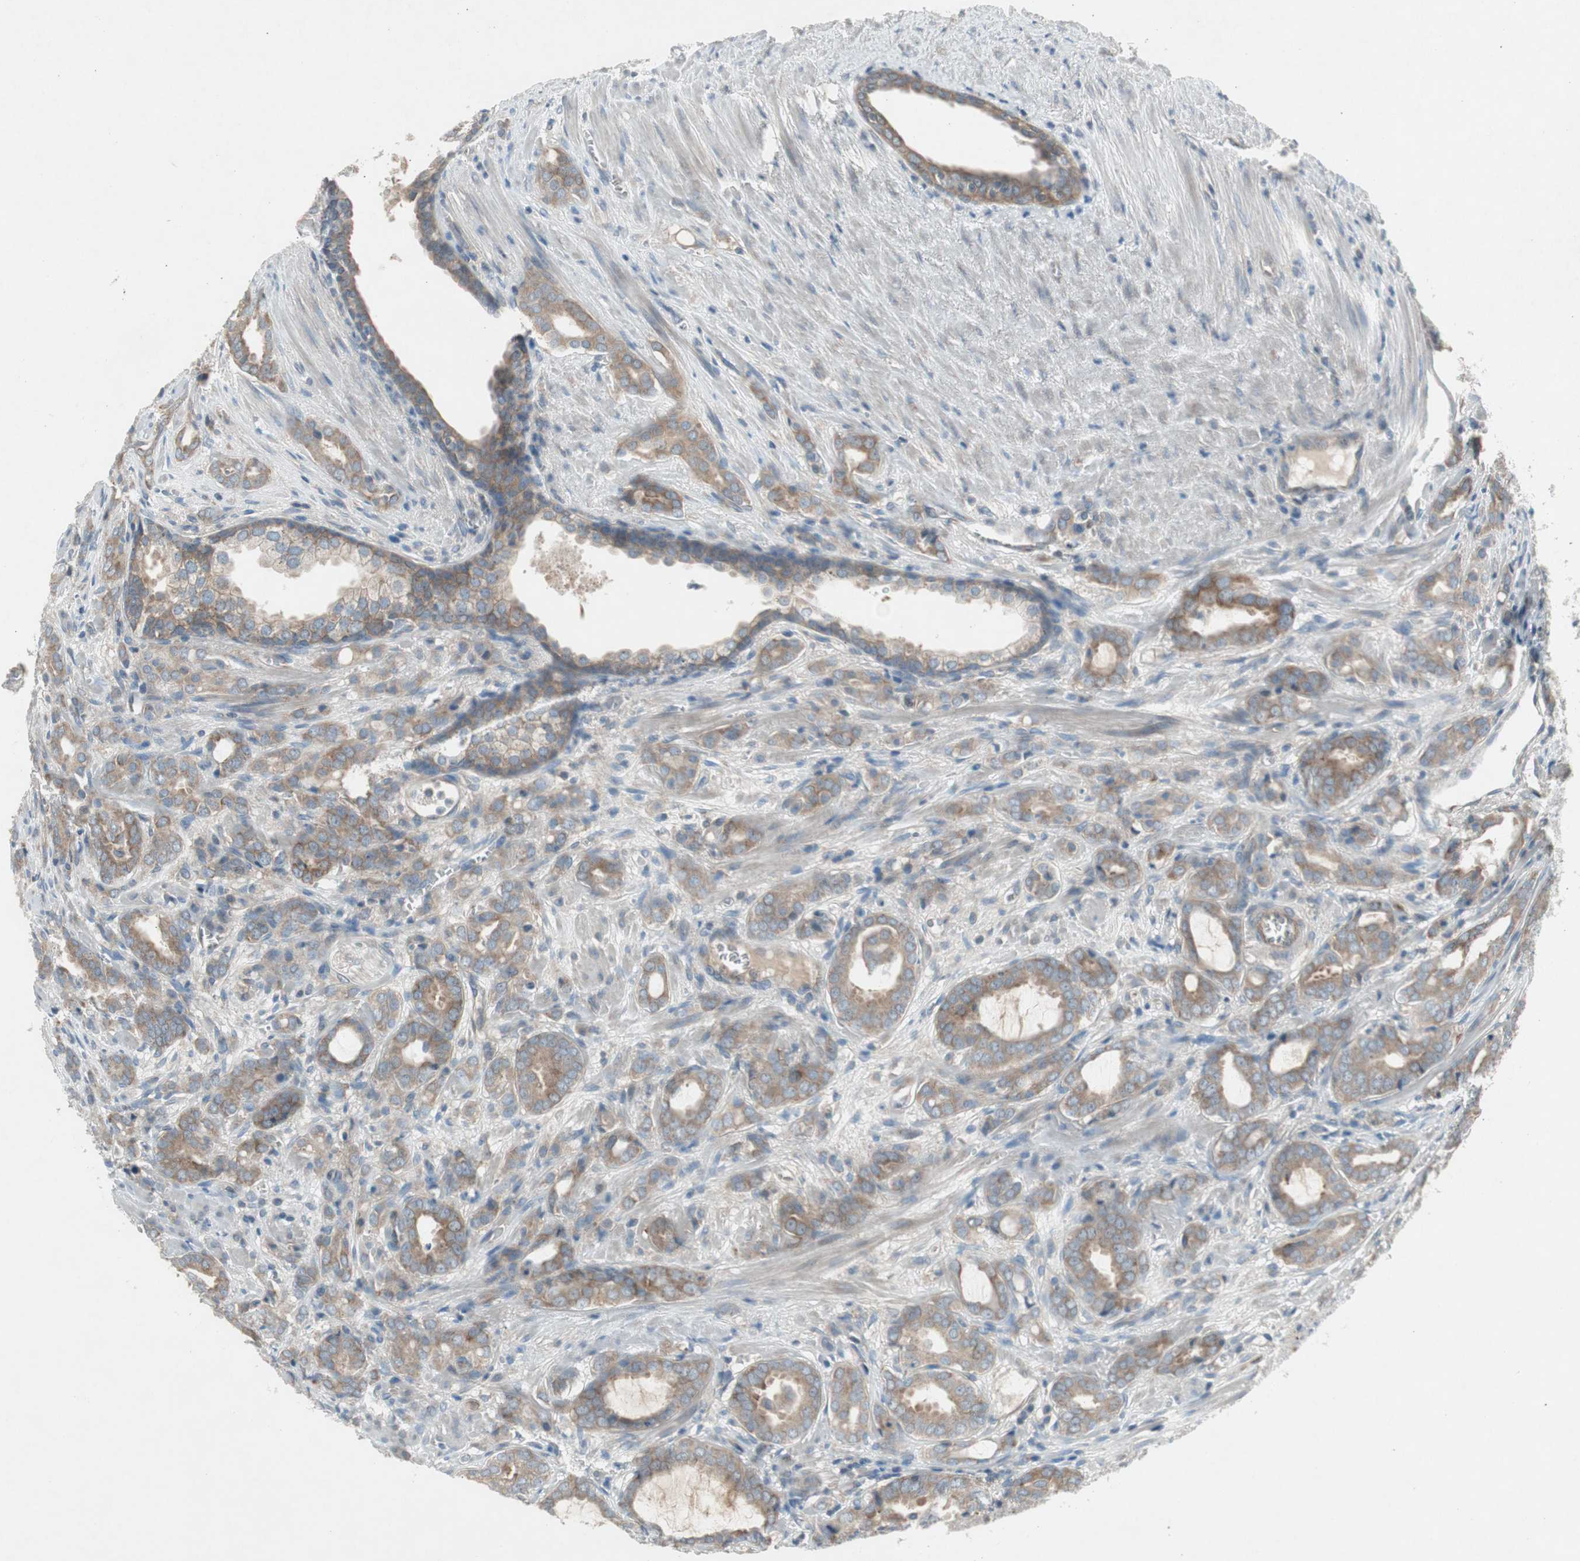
{"staining": {"intensity": "moderate", "quantity": ">75%", "location": "cytoplasmic/membranous"}, "tissue": "prostate cancer", "cell_type": "Tumor cells", "image_type": "cancer", "snomed": [{"axis": "morphology", "description": "Adenocarcinoma, High grade"}, {"axis": "topography", "description": "Prostate"}], "caption": "Immunohistochemistry of human prostate cancer demonstrates medium levels of moderate cytoplasmic/membranous staining in about >75% of tumor cells.", "gene": "PANK2", "patient": {"sex": "male", "age": 64}}